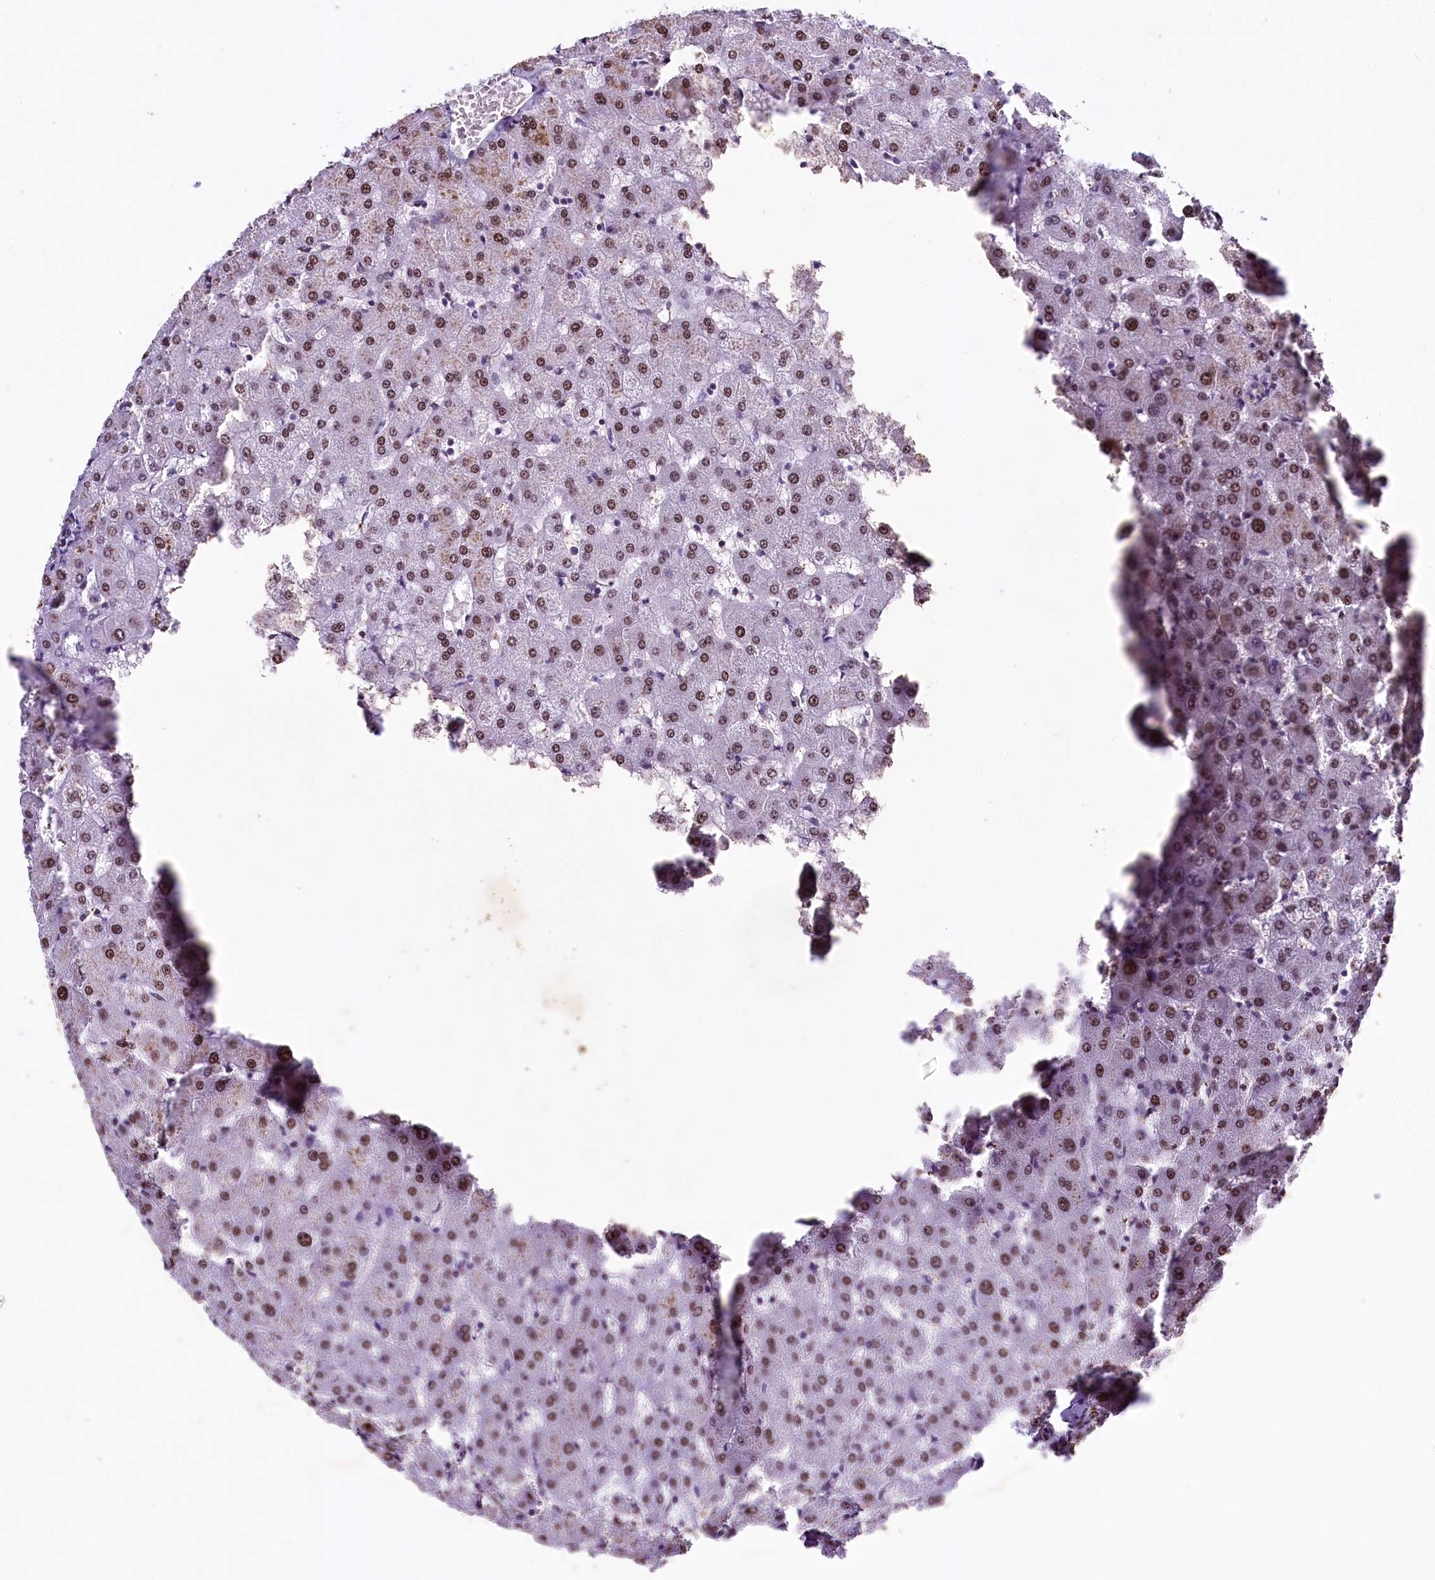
{"staining": {"intensity": "weak", "quantity": "25%-75%", "location": "nuclear"}, "tissue": "liver", "cell_type": "Cholangiocytes", "image_type": "normal", "snomed": [{"axis": "morphology", "description": "Normal tissue, NOS"}, {"axis": "topography", "description": "Liver"}], "caption": "IHC of benign liver exhibits low levels of weak nuclear staining in about 25%-75% of cholangiocytes. The protein is shown in brown color, while the nuclei are stained blue.", "gene": "SAMD10", "patient": {"sex": "female", "age": 63}}